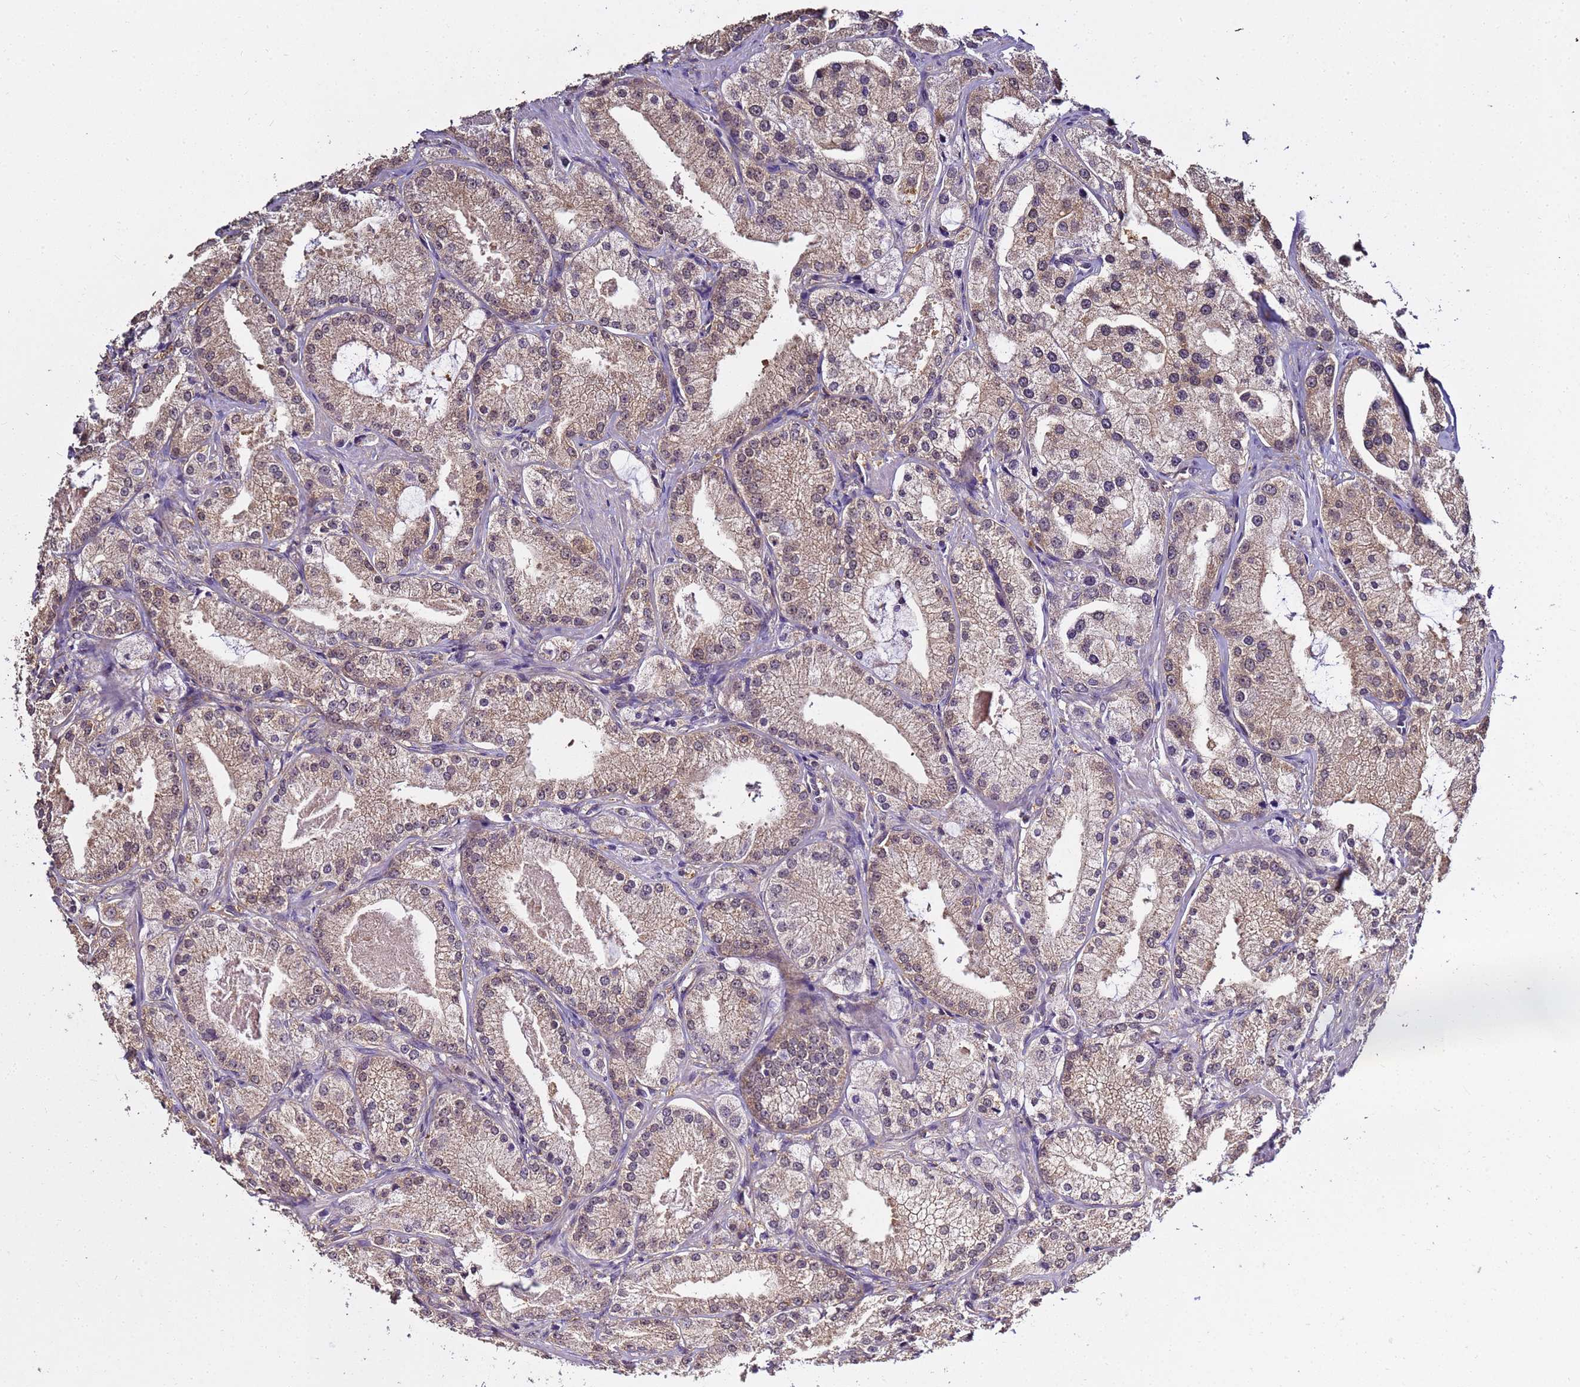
{"staining": {"intensity": "weak", "quantity": "25%-75%", "location": "cytoplasmic/membranous,nuclear"}, "tissue": "prostate cancer", "cell_type": "Tumor cells", "image_type": "cancer", "snomed": [{"axis": "morphology", "description": "Adenocarcinoma, Low grade"}, {"axis": "topography", "description": "Prostate"}], "caption": "Tumor cells exhibit weak cytoplasmic/membranous and nuclear expression in about 25%-75% of cells in prostate adenocarcinoma (low-grade). The staining was performed using DAB, with brown indicating positive protein expression. Nuclei are stained blue with hematoxylin.", "gene": "ENOPH1", "patient": {"sex": "male", "age": 69}}